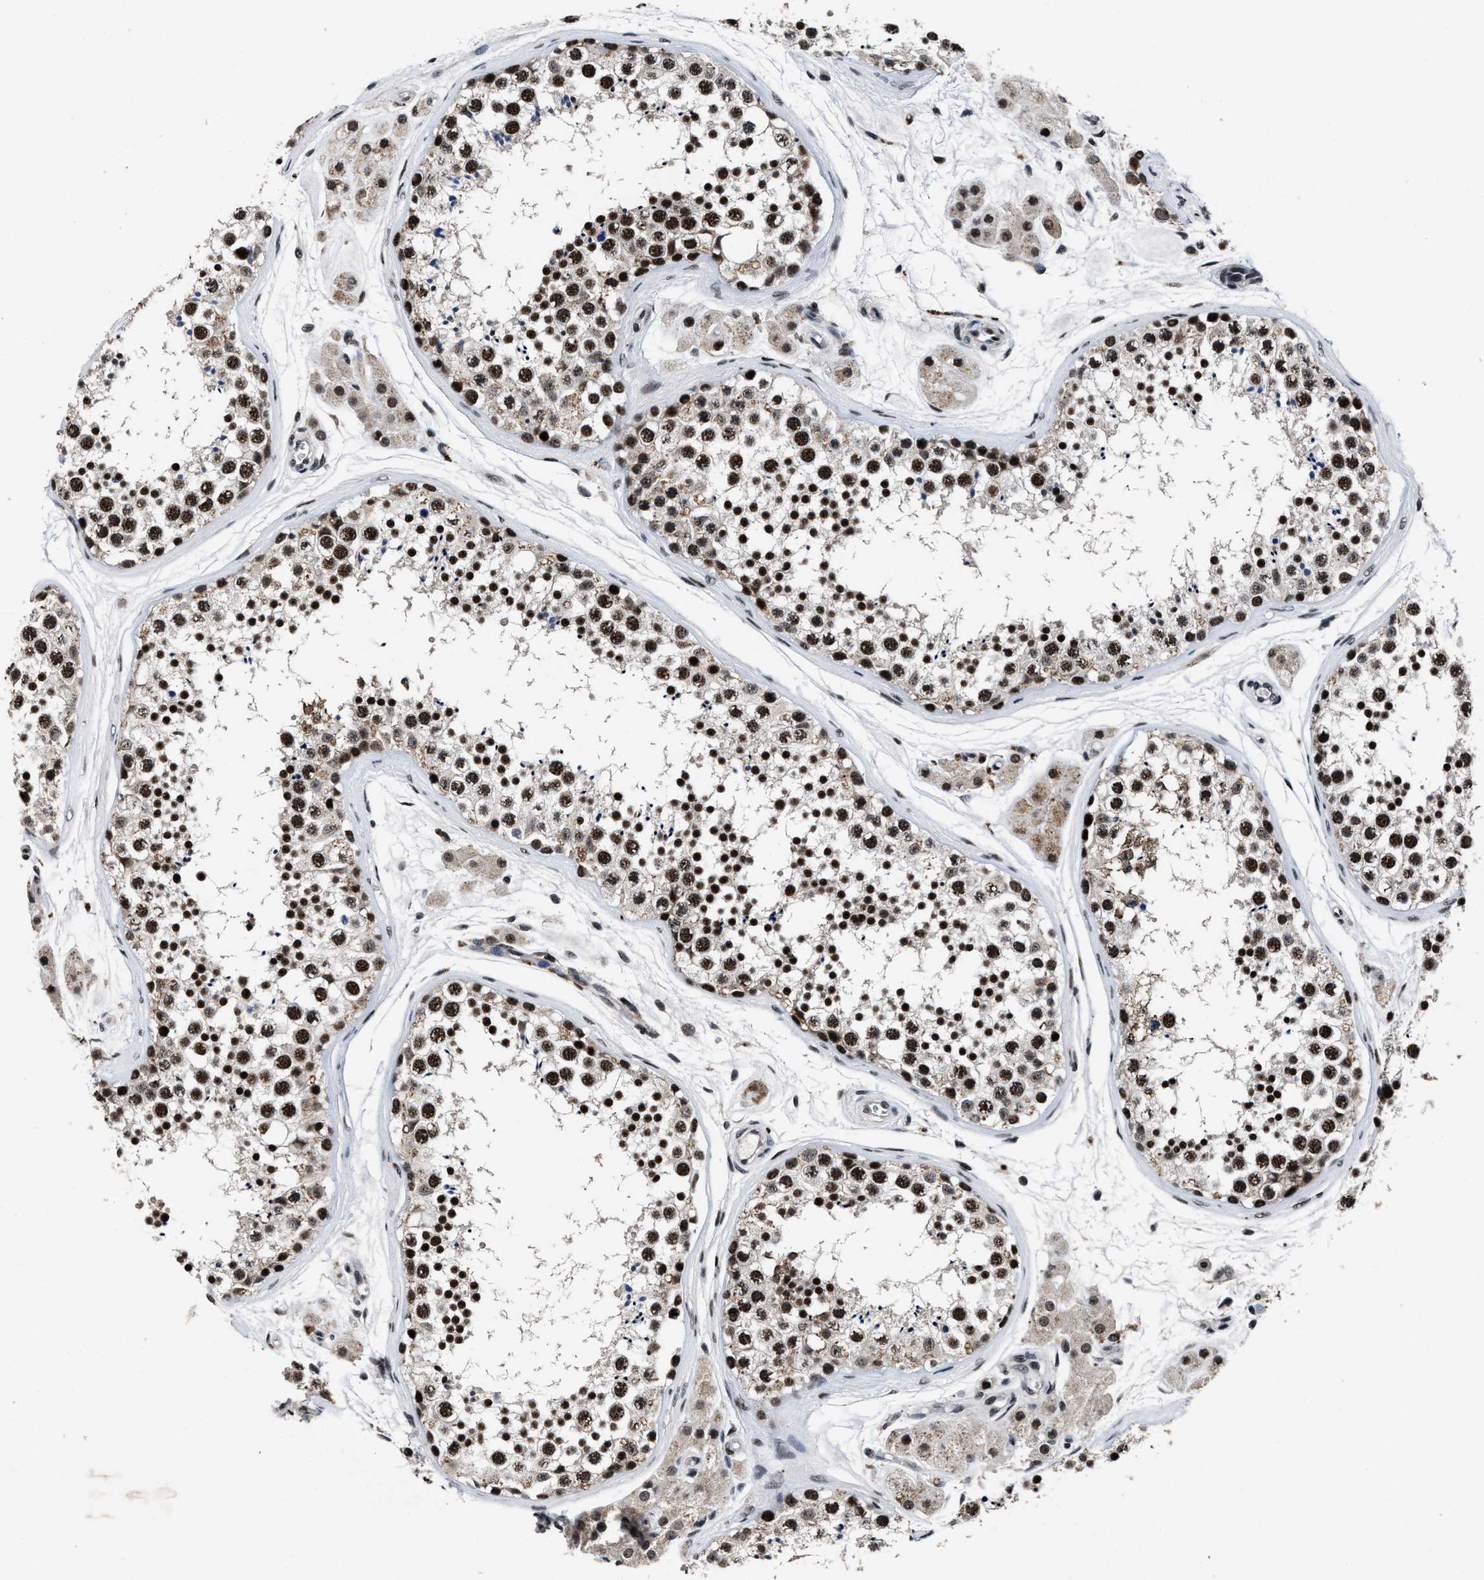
{"staining": {"intensity": "strong", "quantity": ">75%", "location": "nuclear"}, "tissue": "testis", "cell_type": "Cells in seminiferous ducts", "image_type": "normal", "snomed": [{"axis": "morphology", "description": "Normal tissue, NOS"}, {"axis": "topography", "description": "Testis"}], "caption": "Approximately >75% of cells in seminiferous ducts in benign human testis exhibit strong nuclear protein positivity as visualized by brown immunohistochemical staining.", "gene": "ZNF233", "patient": {"sex": "male", "age": 56}}